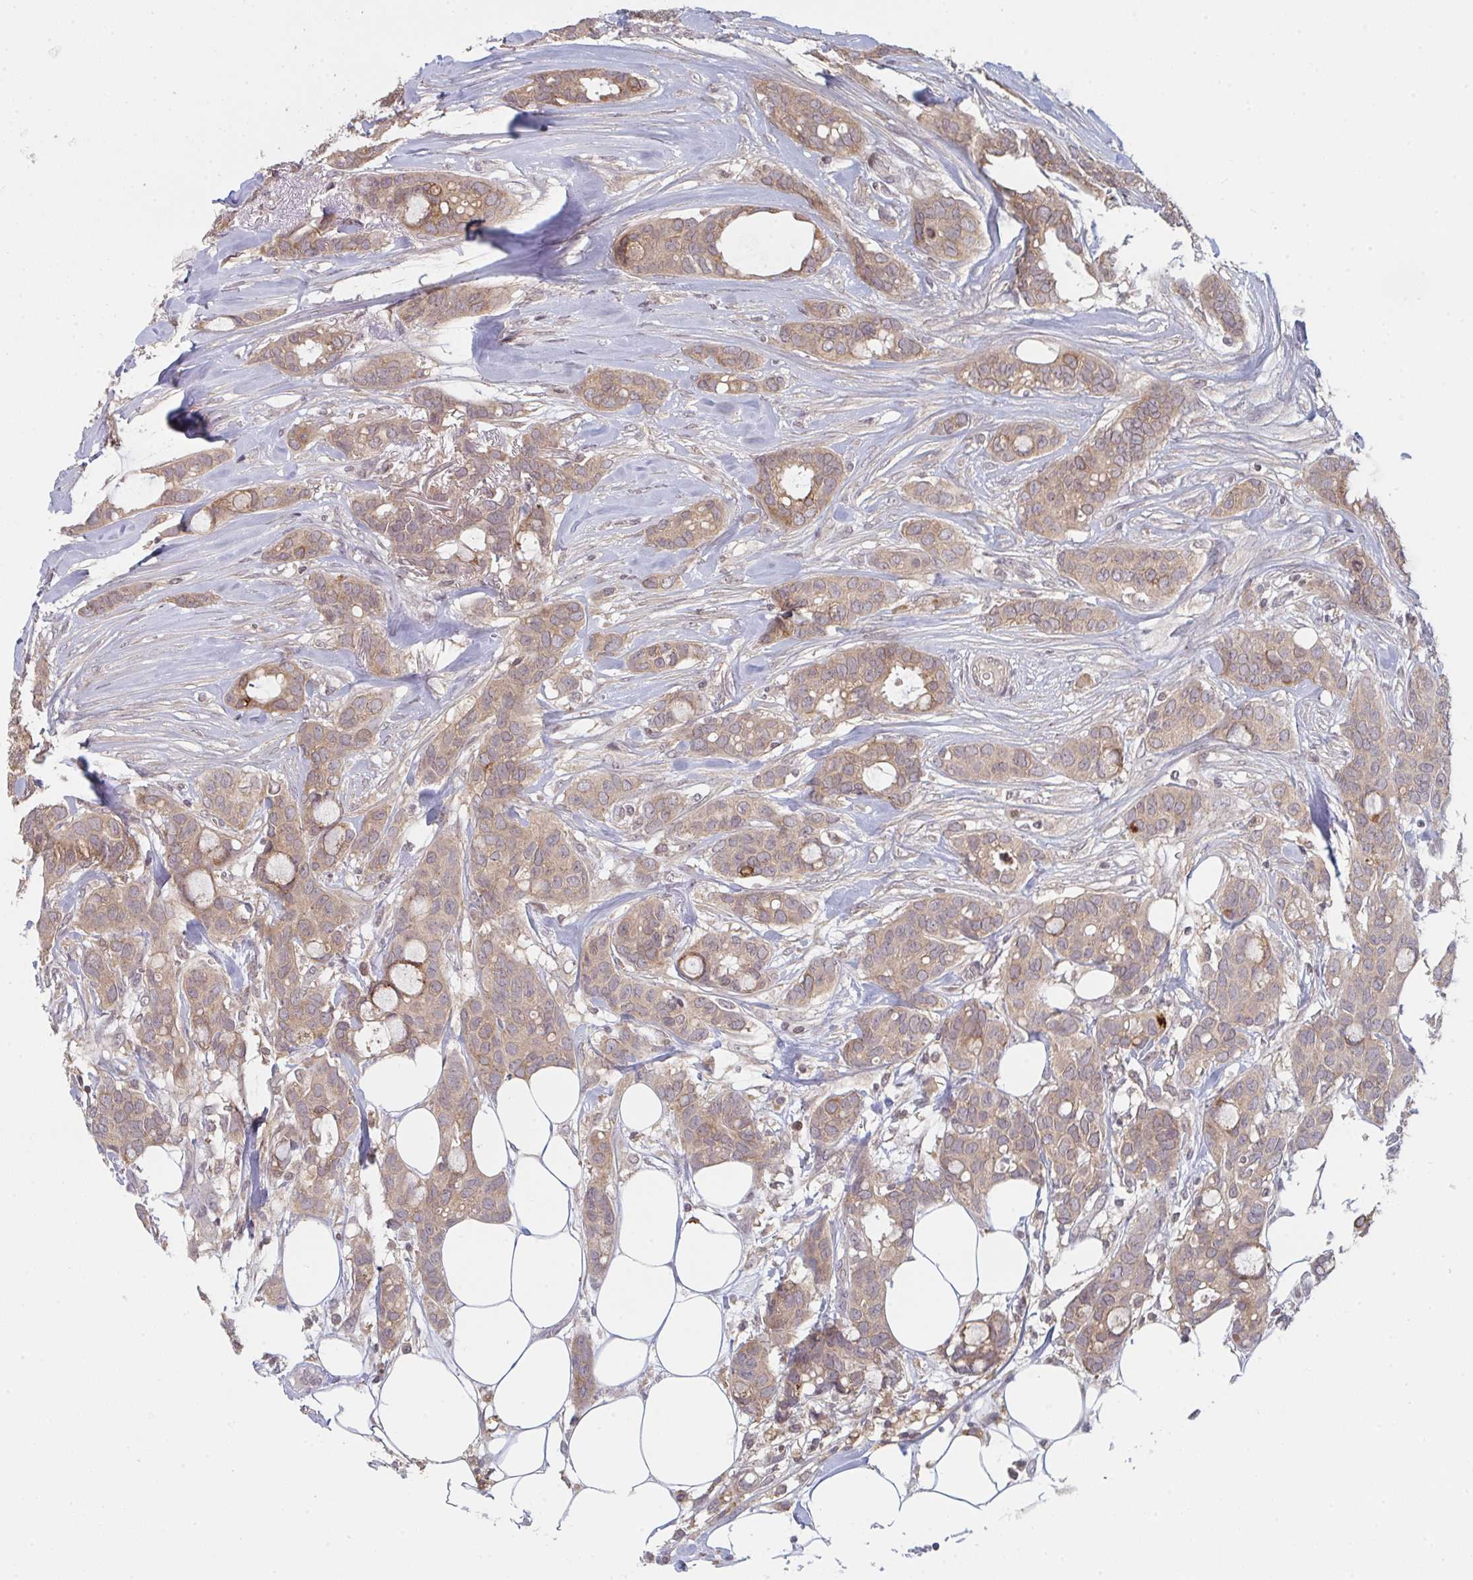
{"staining": {"intensity": "weak", "quantity": "25%-75%", "location": "cytoplasmic/membranous"}, "tissue": "breast cancer", "cell_type": "Tumor cells", "image_type": "cancer", "snomed": [{"axis": "morphology", "description": "Duct carcinoma"}, {"axis": "topography", "description": "Breast"}], "caption": "A low amount of weak cytoplasmic/membranous positivity is appreciated in about 25%-75% of tumor cells in breast infiltrating ductal carcinoma tissue.", "gene": "DCST1", "patient": {"sex": "female", "age": 84}}